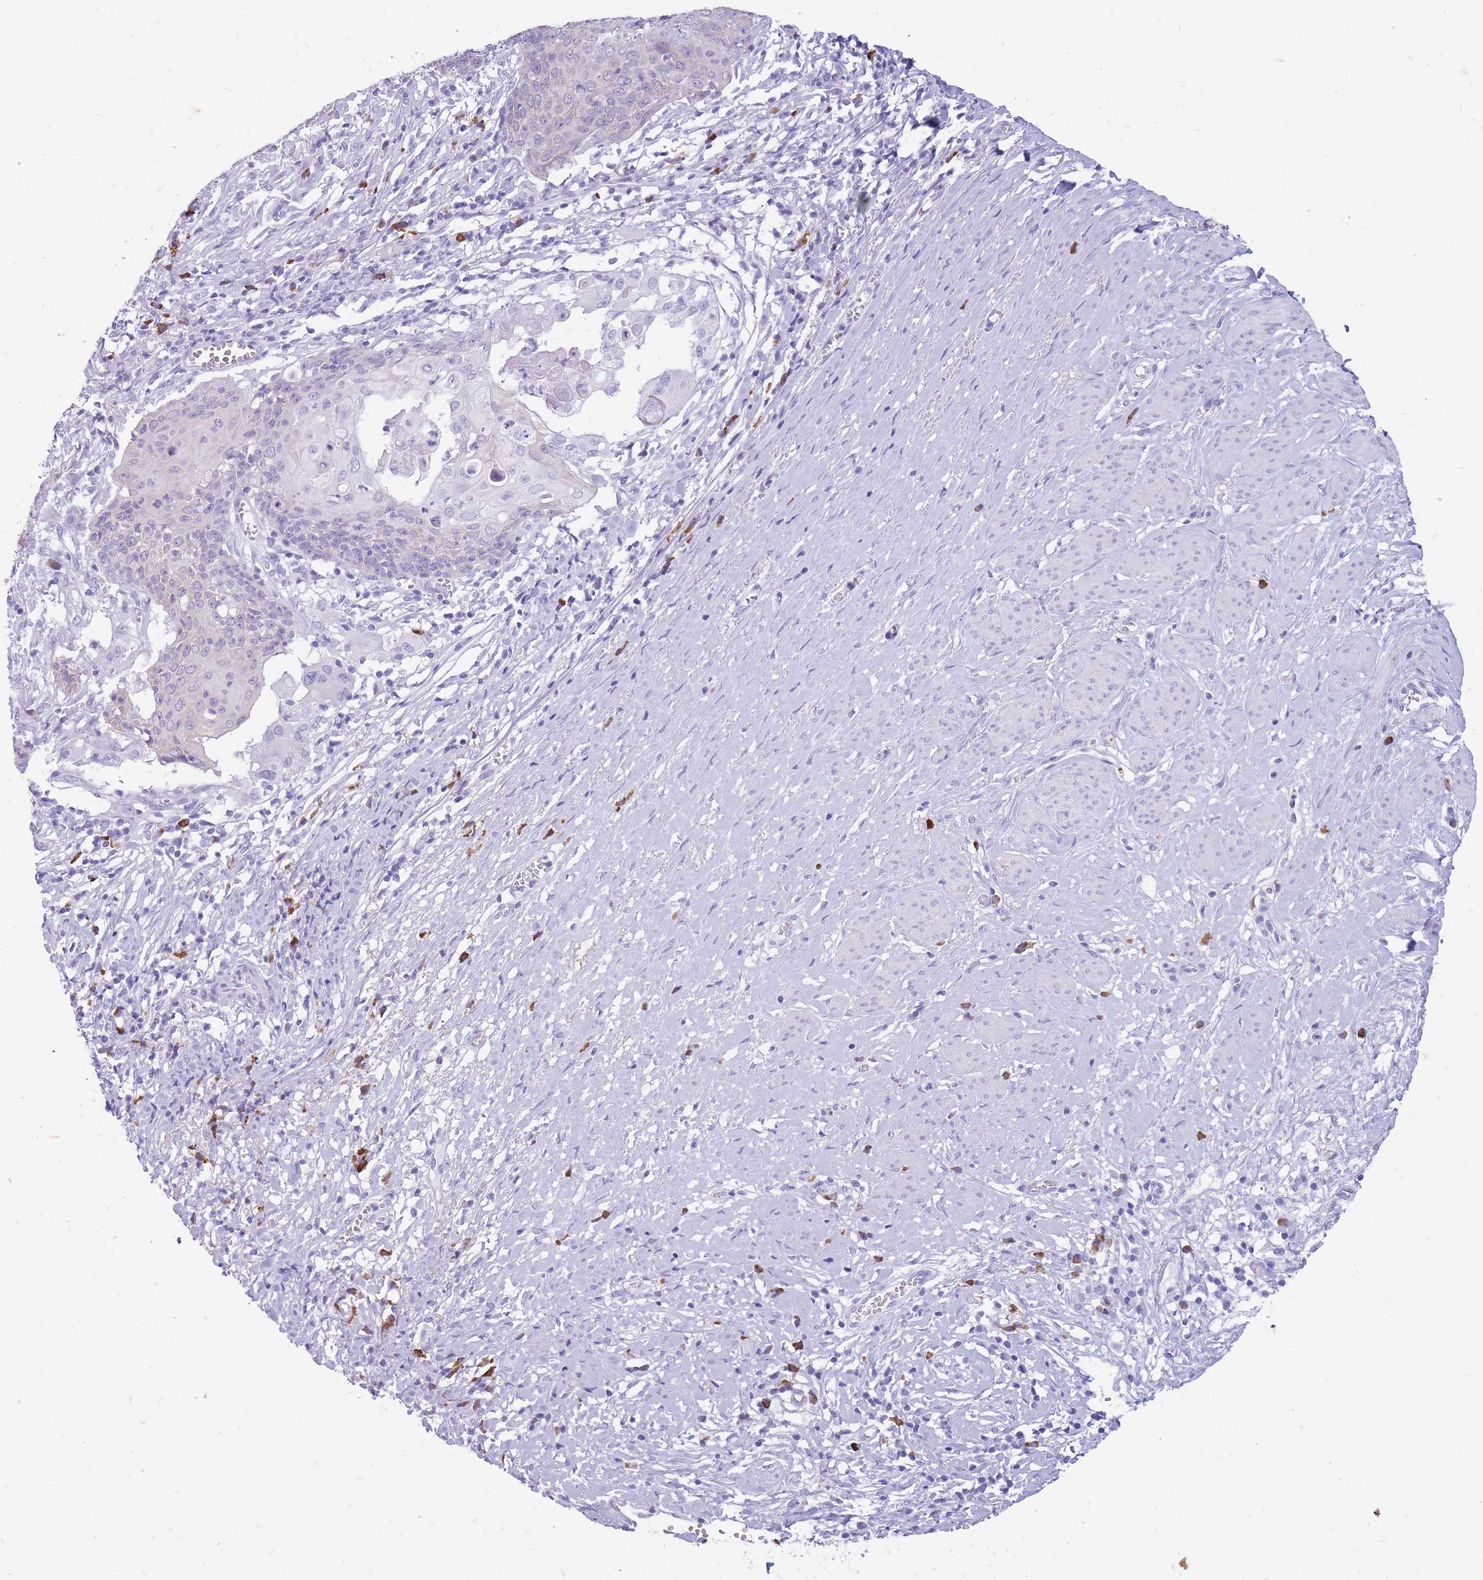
{"staining": {"intensity": "negative", "quantity": "none", "location": "none"}, "tissue": "cervical cancer", "cell_type": "Tumor cells", "image_type": "cancer", "snomed": [{"axis": "morphology", "description": "Squamous cell carcinoma, NOS"}, {"axis": "topography", "description": "Cervix"}], "caption": "The photomicrograph demonstrates no significant expression in tumor cells of cervical squamous cell carcinoma. (DAB (3,3'-diaminobenzidine) immunohistochemistry (IHC) visualized using brightfield microscopy, high magnification).", "gene": "ZFP37", "patient": {"sex": "female", "age": 39}}